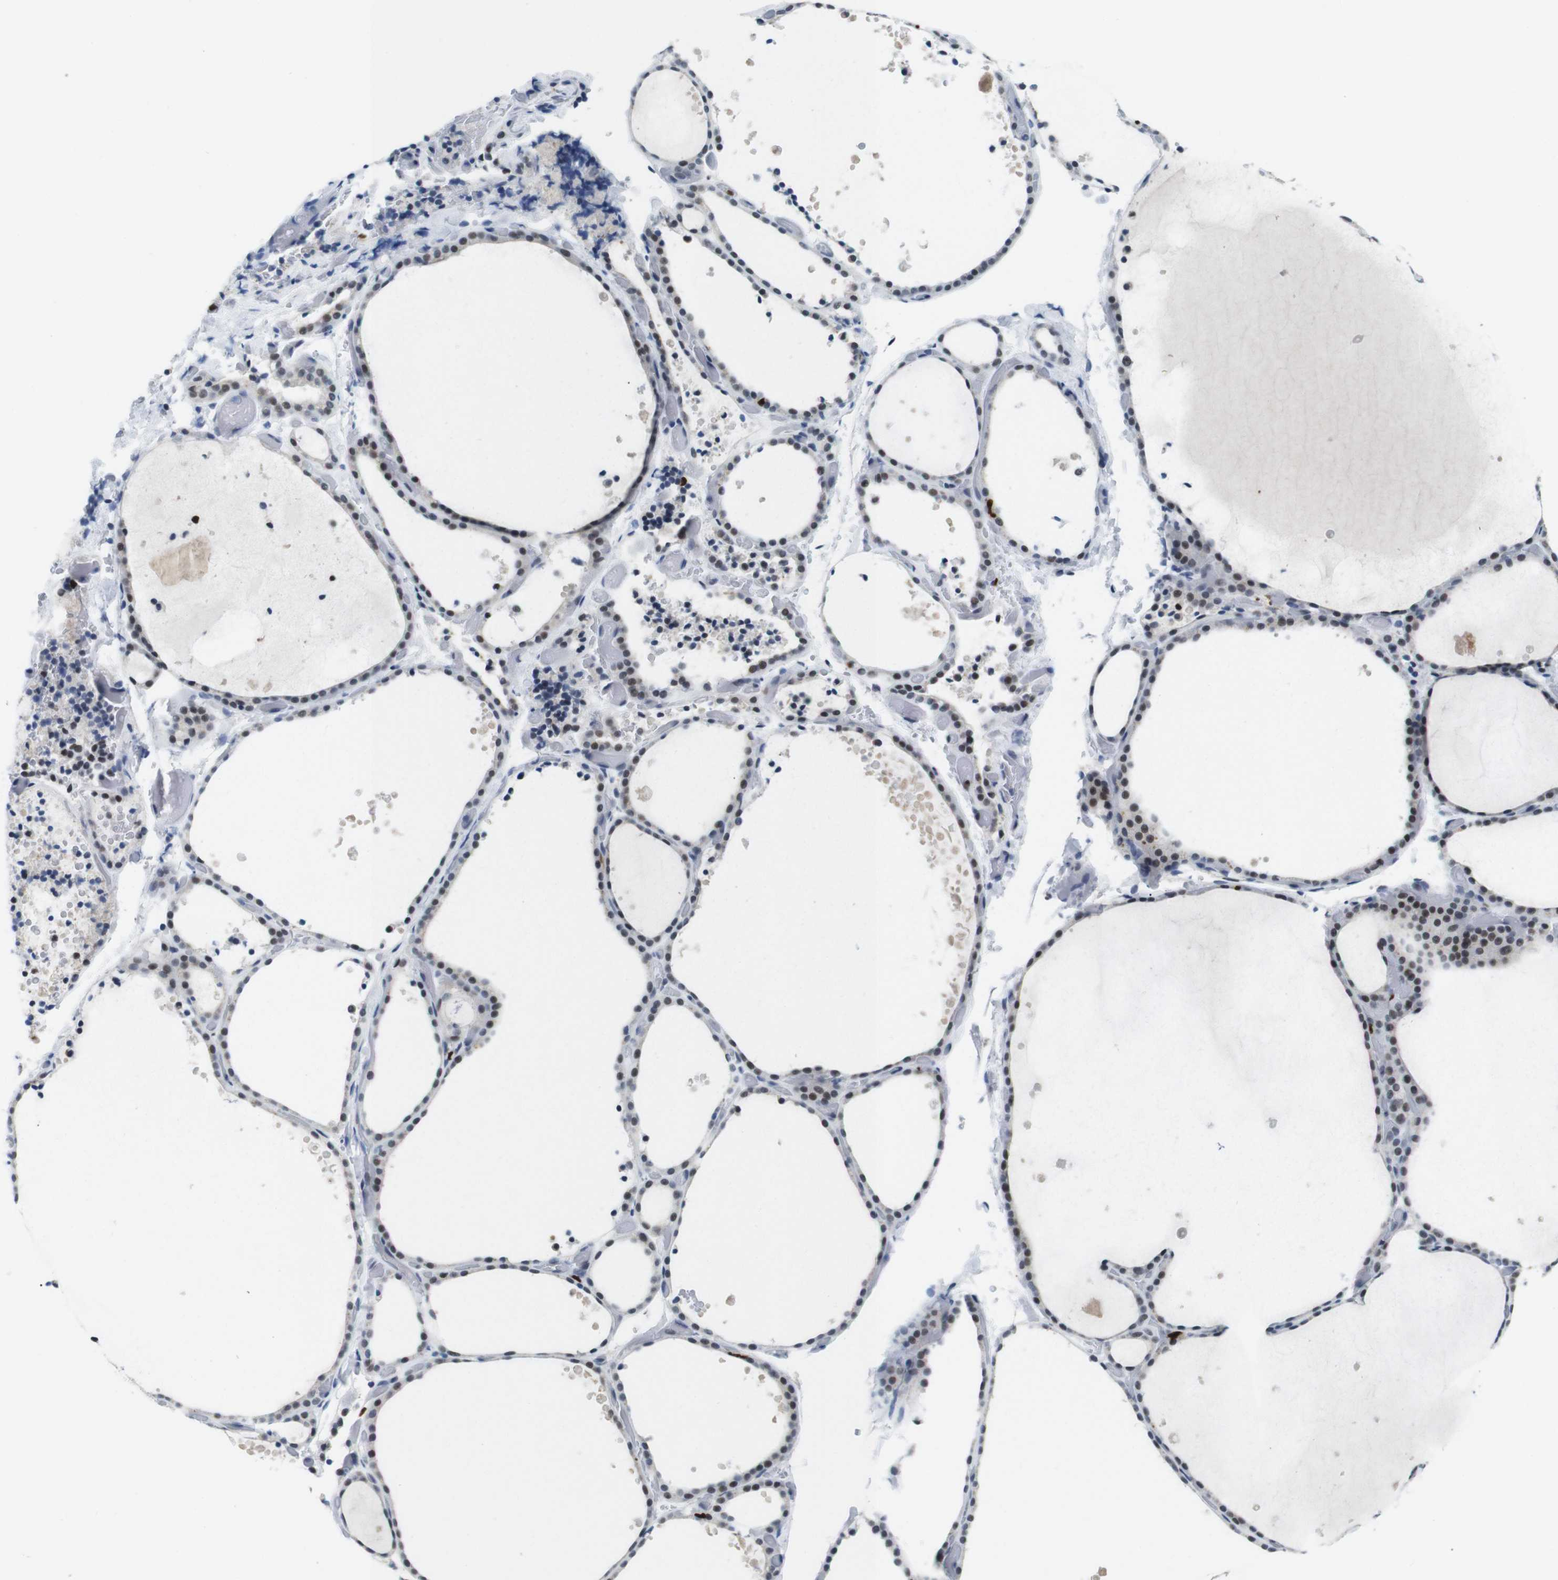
{"staining": {"intensity": "moderate", "quantity": "<25%", "location": "nuclear"}, "tissue": "thyroid gland", "cell_type": "Glandular cells", "image_type": "normal", "snomed": [{"axis": "morphology", "description": "Normal tissue, NOS"}, {"axis": "topography", "description": "Thyroid gland"}], "caption": "Moderate nuclear protein positivity is appreciated in about <25% of glandular cells in thyroid gland.", "gene": "IRF8", "patient": {"sex": "female", "age": 44}}